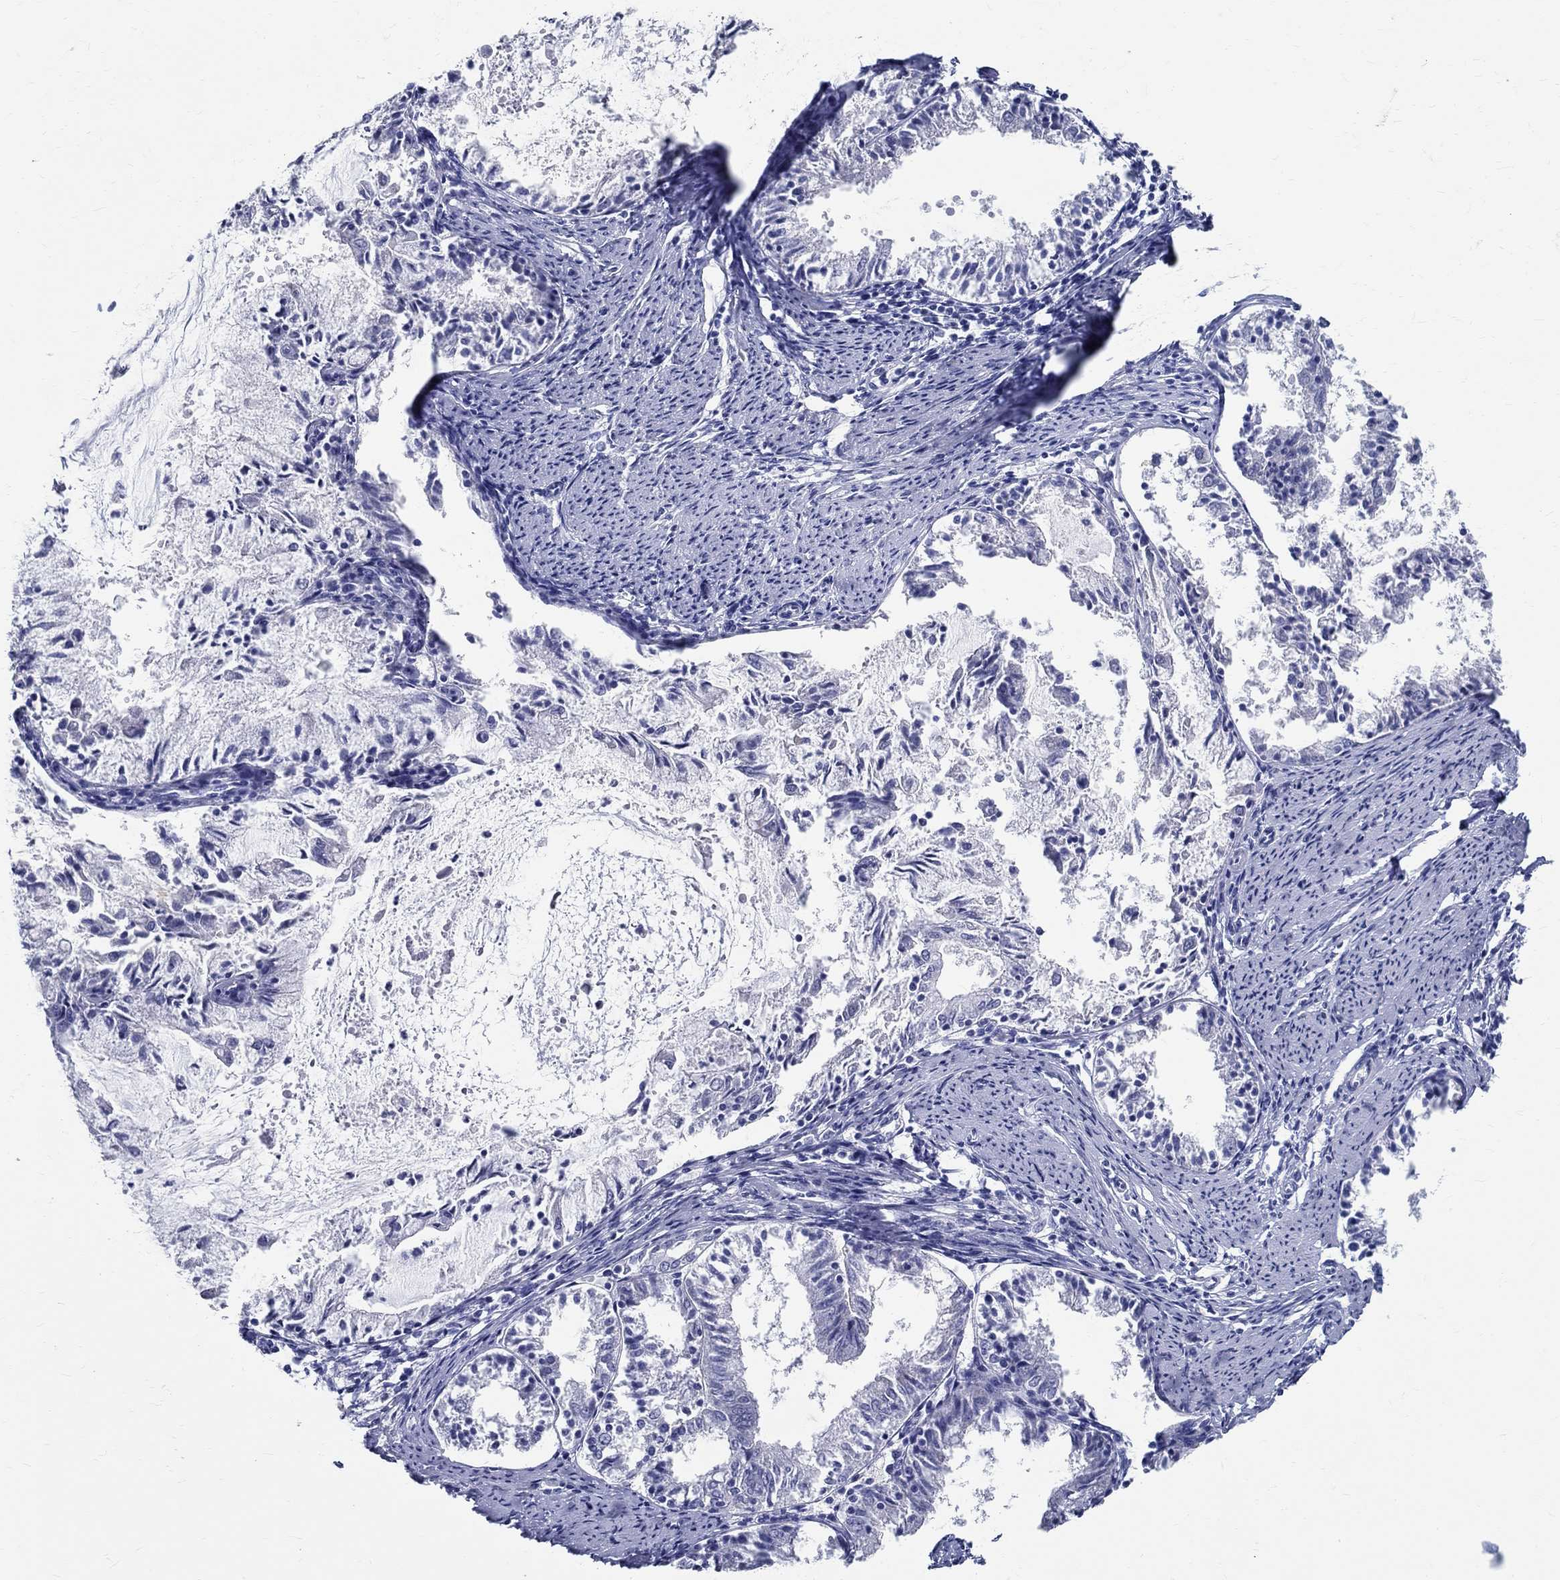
{"staining": {"intensity": "negative", "quantity": "none", "location": "none"}, "tissue": "endometrial cancer", "cell_type": "Tumor cells", "image_type": "cancer", "snomed": [{"axis": "morphology", "description": "Adenocarcinoma, NOS"}, {"axis": "topography", "description": "Endometrium"}], "caption": "Immunohistochemistry (IHC) of endometrial cancer reveals no staining in tumor cells.", "gene": "TSPAN16", "patient": {"sex": "female", "age": 57}}